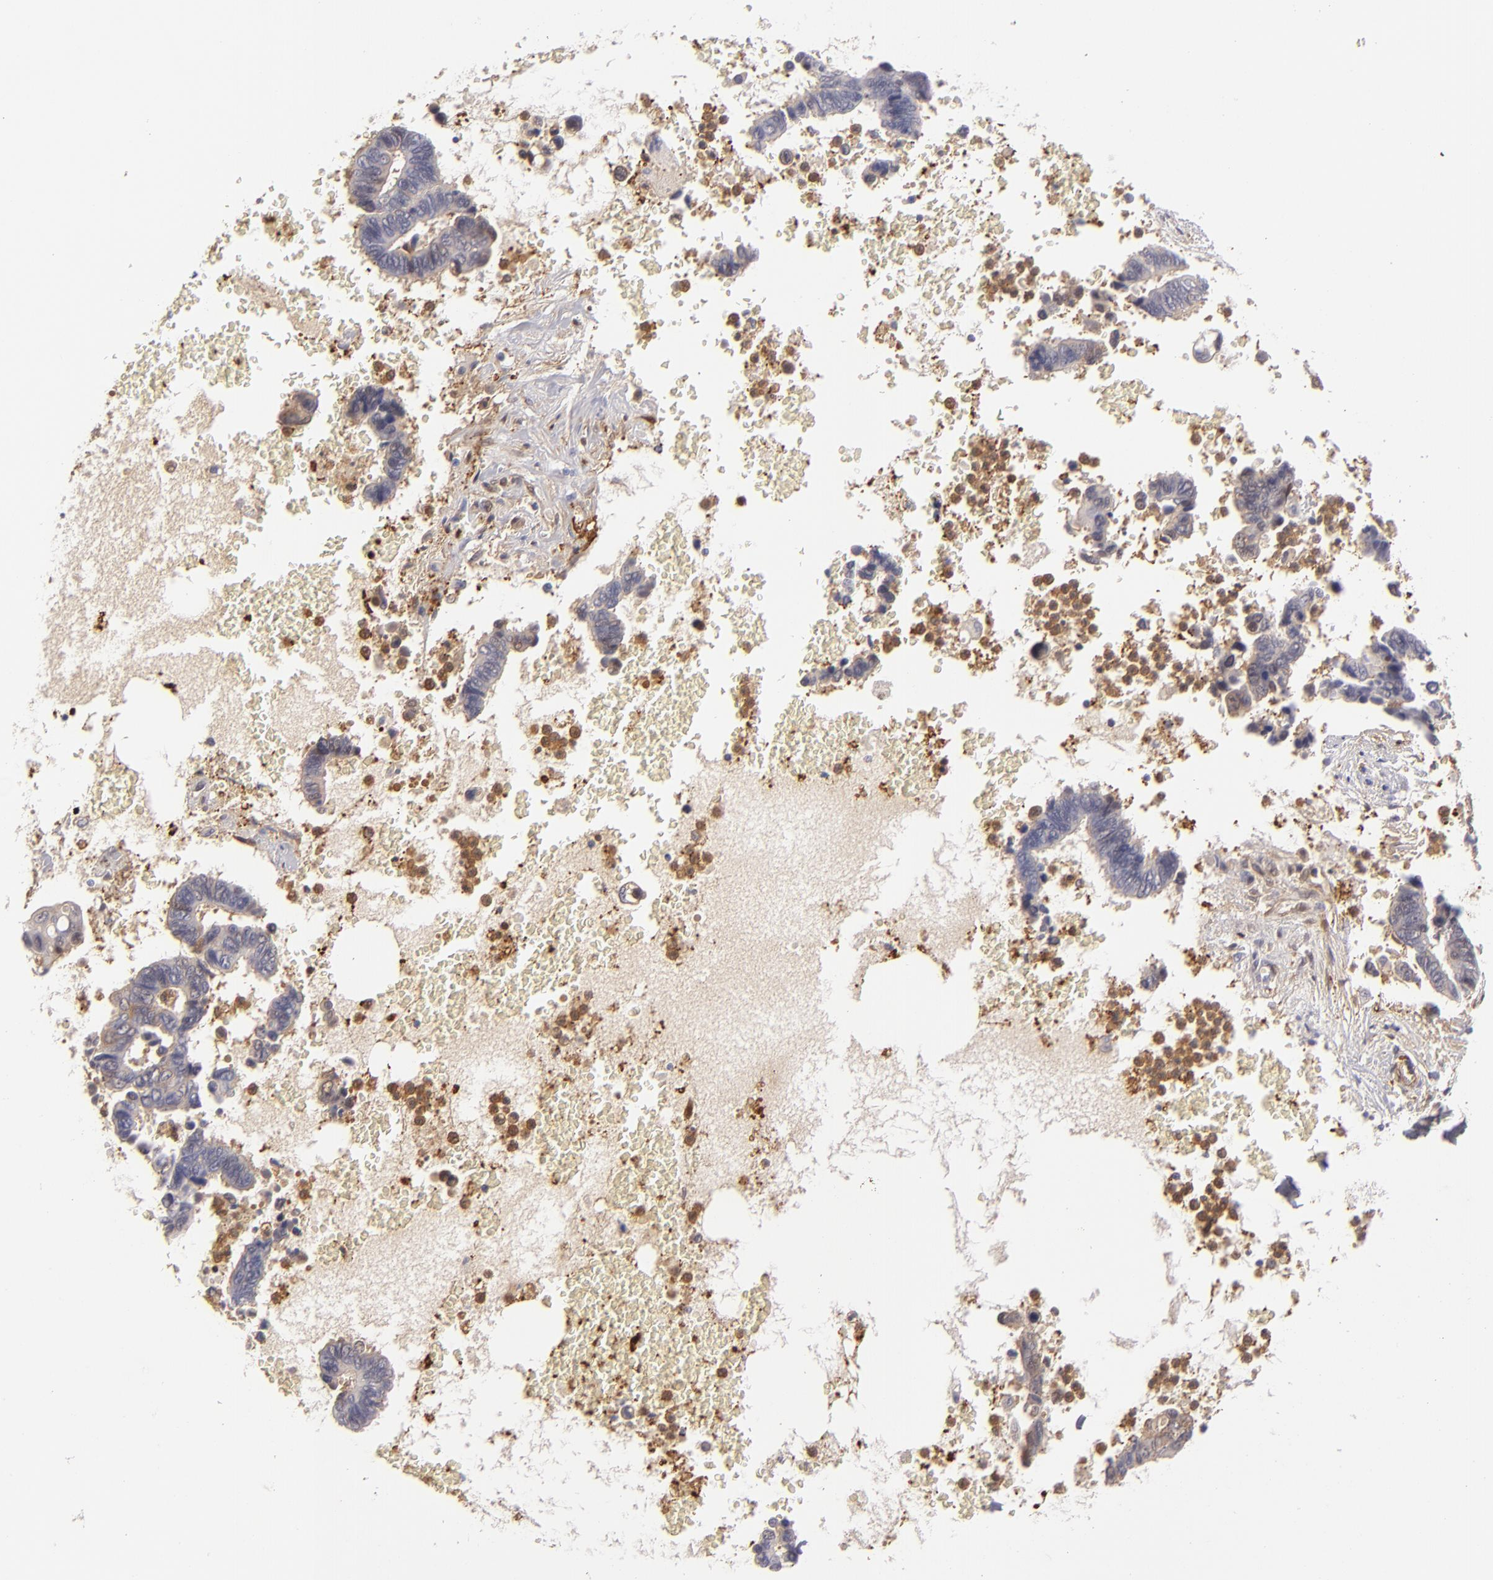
{"staining": {"intensity": "weak", "quantity": "<25%", "location": "cytoplasmic/membranous"}, "tissue": "pancreatic cancer", "cell_type": "Tumor cells", "image_type": "cancer", "snomed": [{"axis": "morphology", "description": "Adenocarcinoma, NOS"}, {"axis": "topography", "description": "Pancreas"}], "caption": "Protein analysis of pancreatic cancer reveals no significant expression in tumor cells.", "gene": "VCL", "patient": {"sex": "female", "age": 70}}